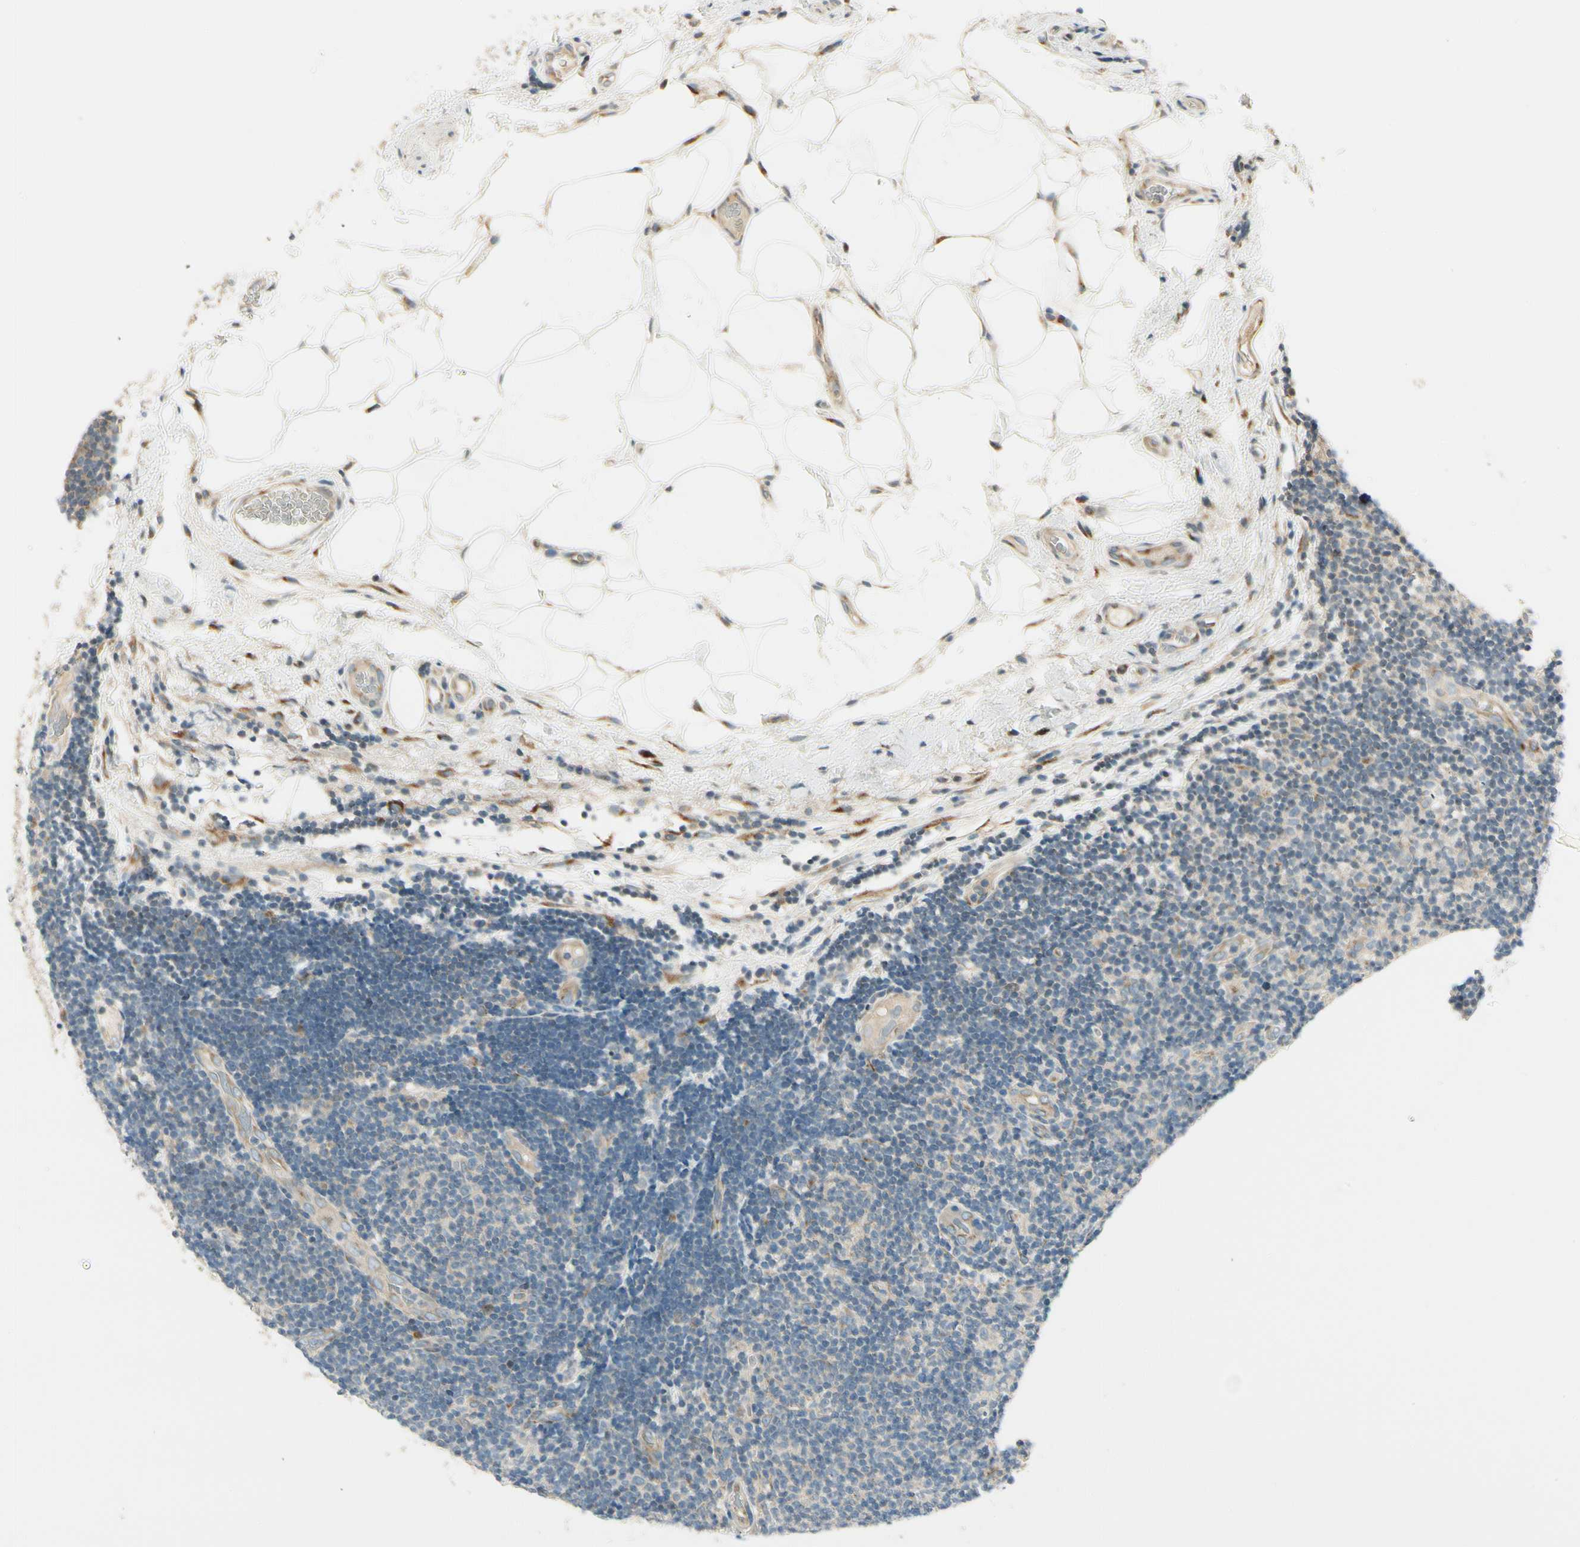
{"staining": {"intensity": "weak", "quantity": ">75%", "location": "cytoplasmic/membranous"}, "tissue": "lymphoma", "cell_type": "Tumor cells", "image_type": "cancer", "snomed": [{"axis": "morphology", "description": "Malignant lymphoma, non-Hodgkin's type, Low grade"}, {"axis": "topography", "description": "Lymph node"}], "caption": "Immunohistochemical staining of human lymphoma demonstrates weak cytoplasmic/membranous protein staining in about >75% of tumor cells.", "gene": "MANSC1", "patient": {"sex": "male", "age": 83}}